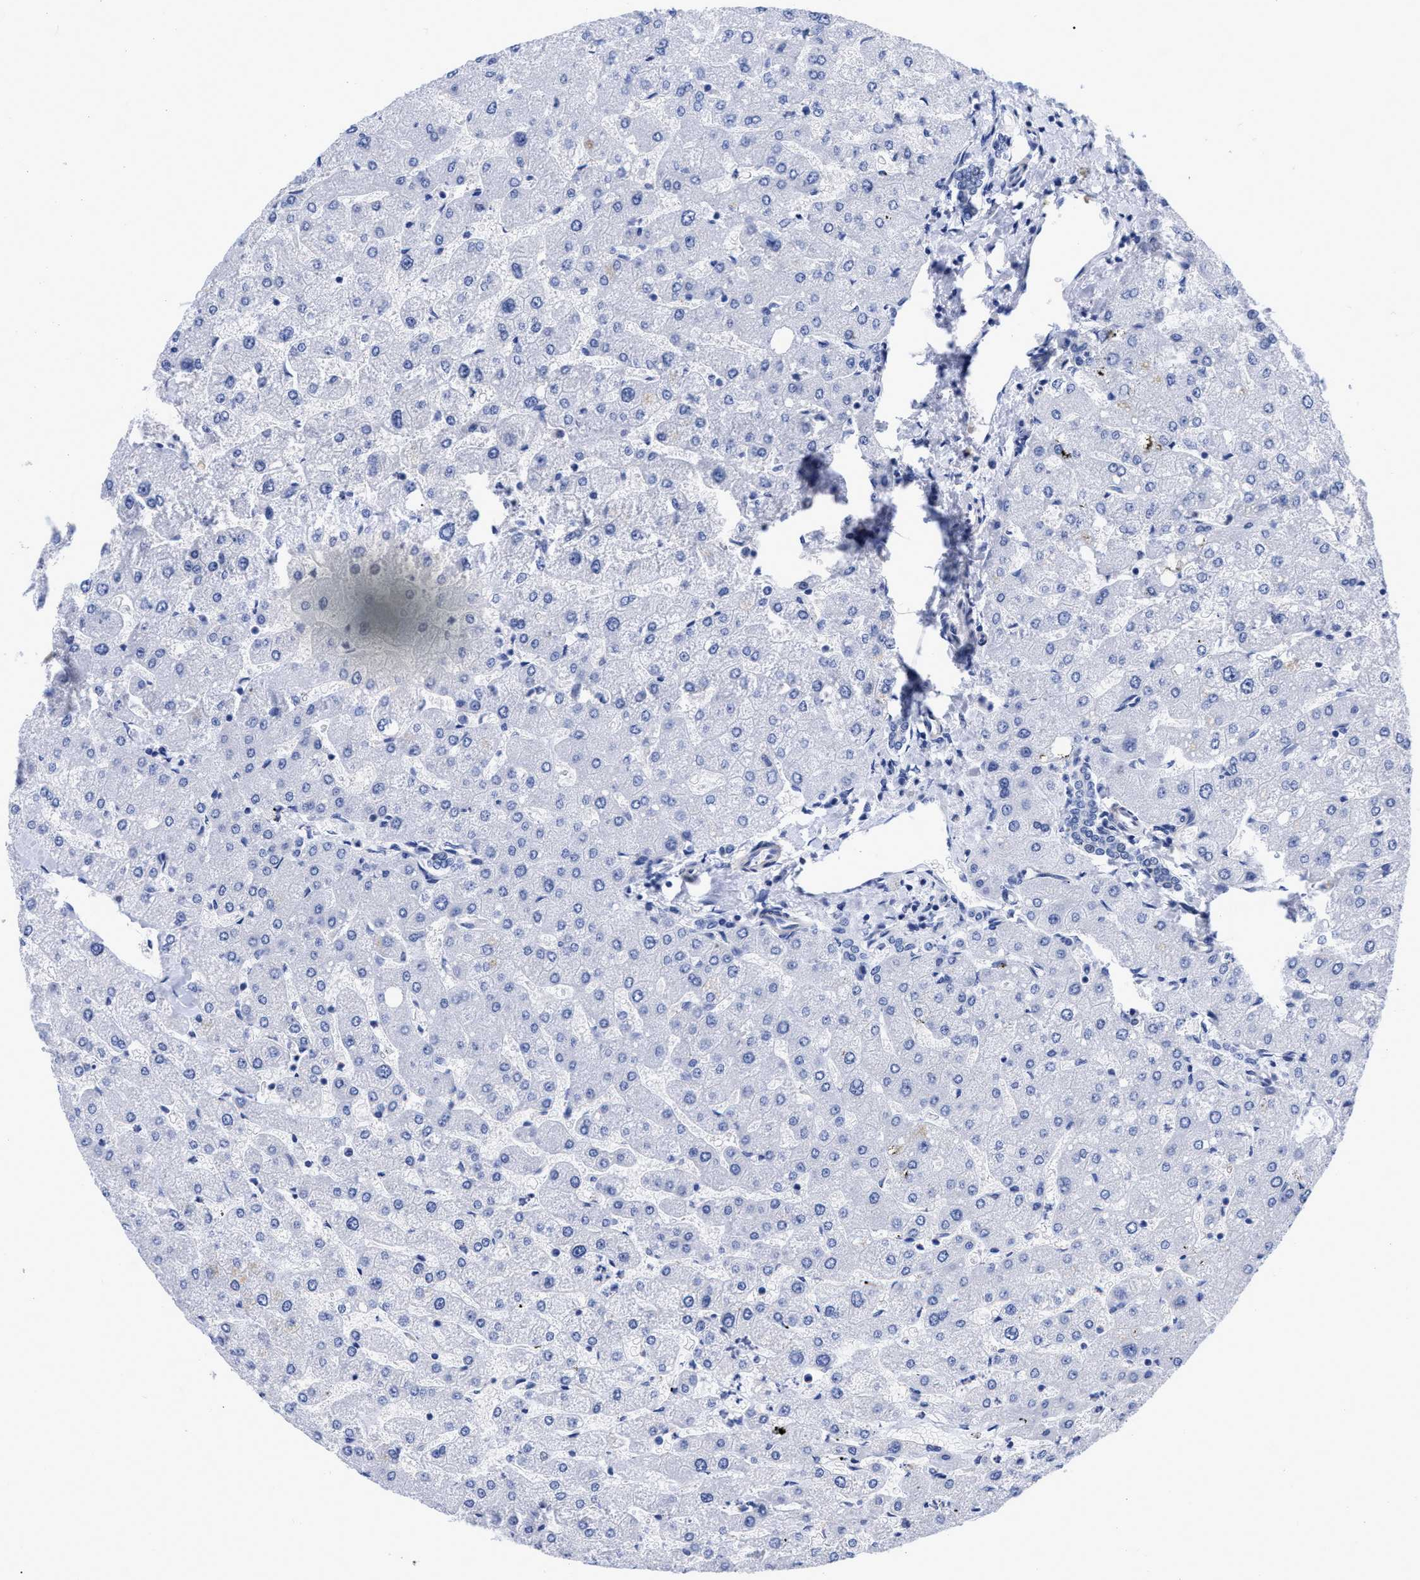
{"staining": {"intensity": "negative", "quantity": "none", "location": "none"}, "tissue": "liver", "cell_type": "Cholangiocytes", "image_type": "normal", "snomed": [{"axis": "morphology", "description": "Normal tissue, NOS"}, {"axis": "topography", "description": "Liver"}], "caption": "Cholangiocytes show no significant protein staining in normal liver. (Immunohistochemistry, brightfield microscopy, high magnification).", "gene": "IRAG2", "patient": {"sex": "male", "age": 55}}